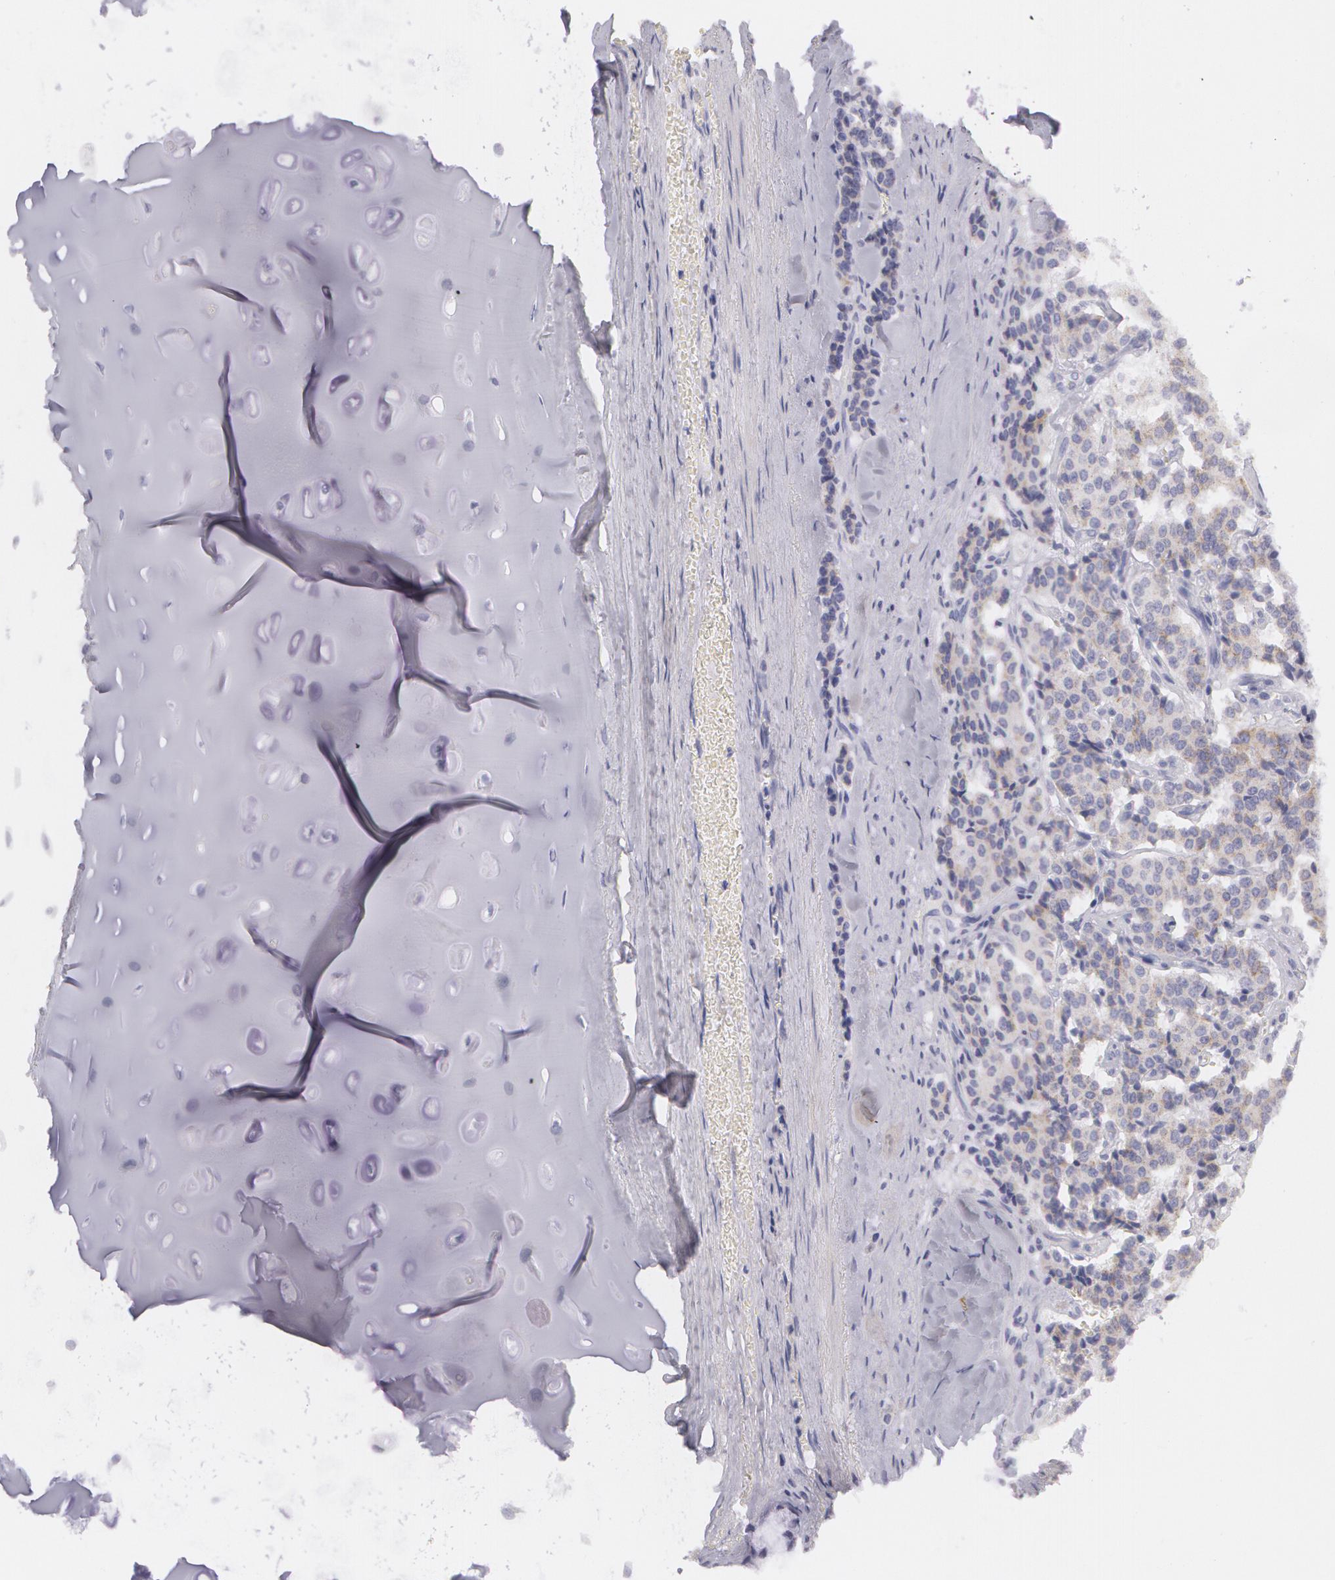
{"staining": {"intensity": "negative", "quantity": "none", "location": "none"}, "tissue": "carcinoid", "cell_type": "Tumor cells", "image_type": "cancer", "snomed": [{"axis": "morphology", "description": "Carcinoid, malignant, NOS"}, {"axis": "topography", "description": "Bronchus"}], "caption": "DAB (3,3'-diaminobenzidine) immunohistochemical staining of malignant carcinoid exhibits no significant staining in tumor cells. (Brightfield microscopy of DAB (3,3'-diaminobenzidine) IHC at high magnification).", "gene": "AMACR", "patient": {"sex": "male", "age": 55}}